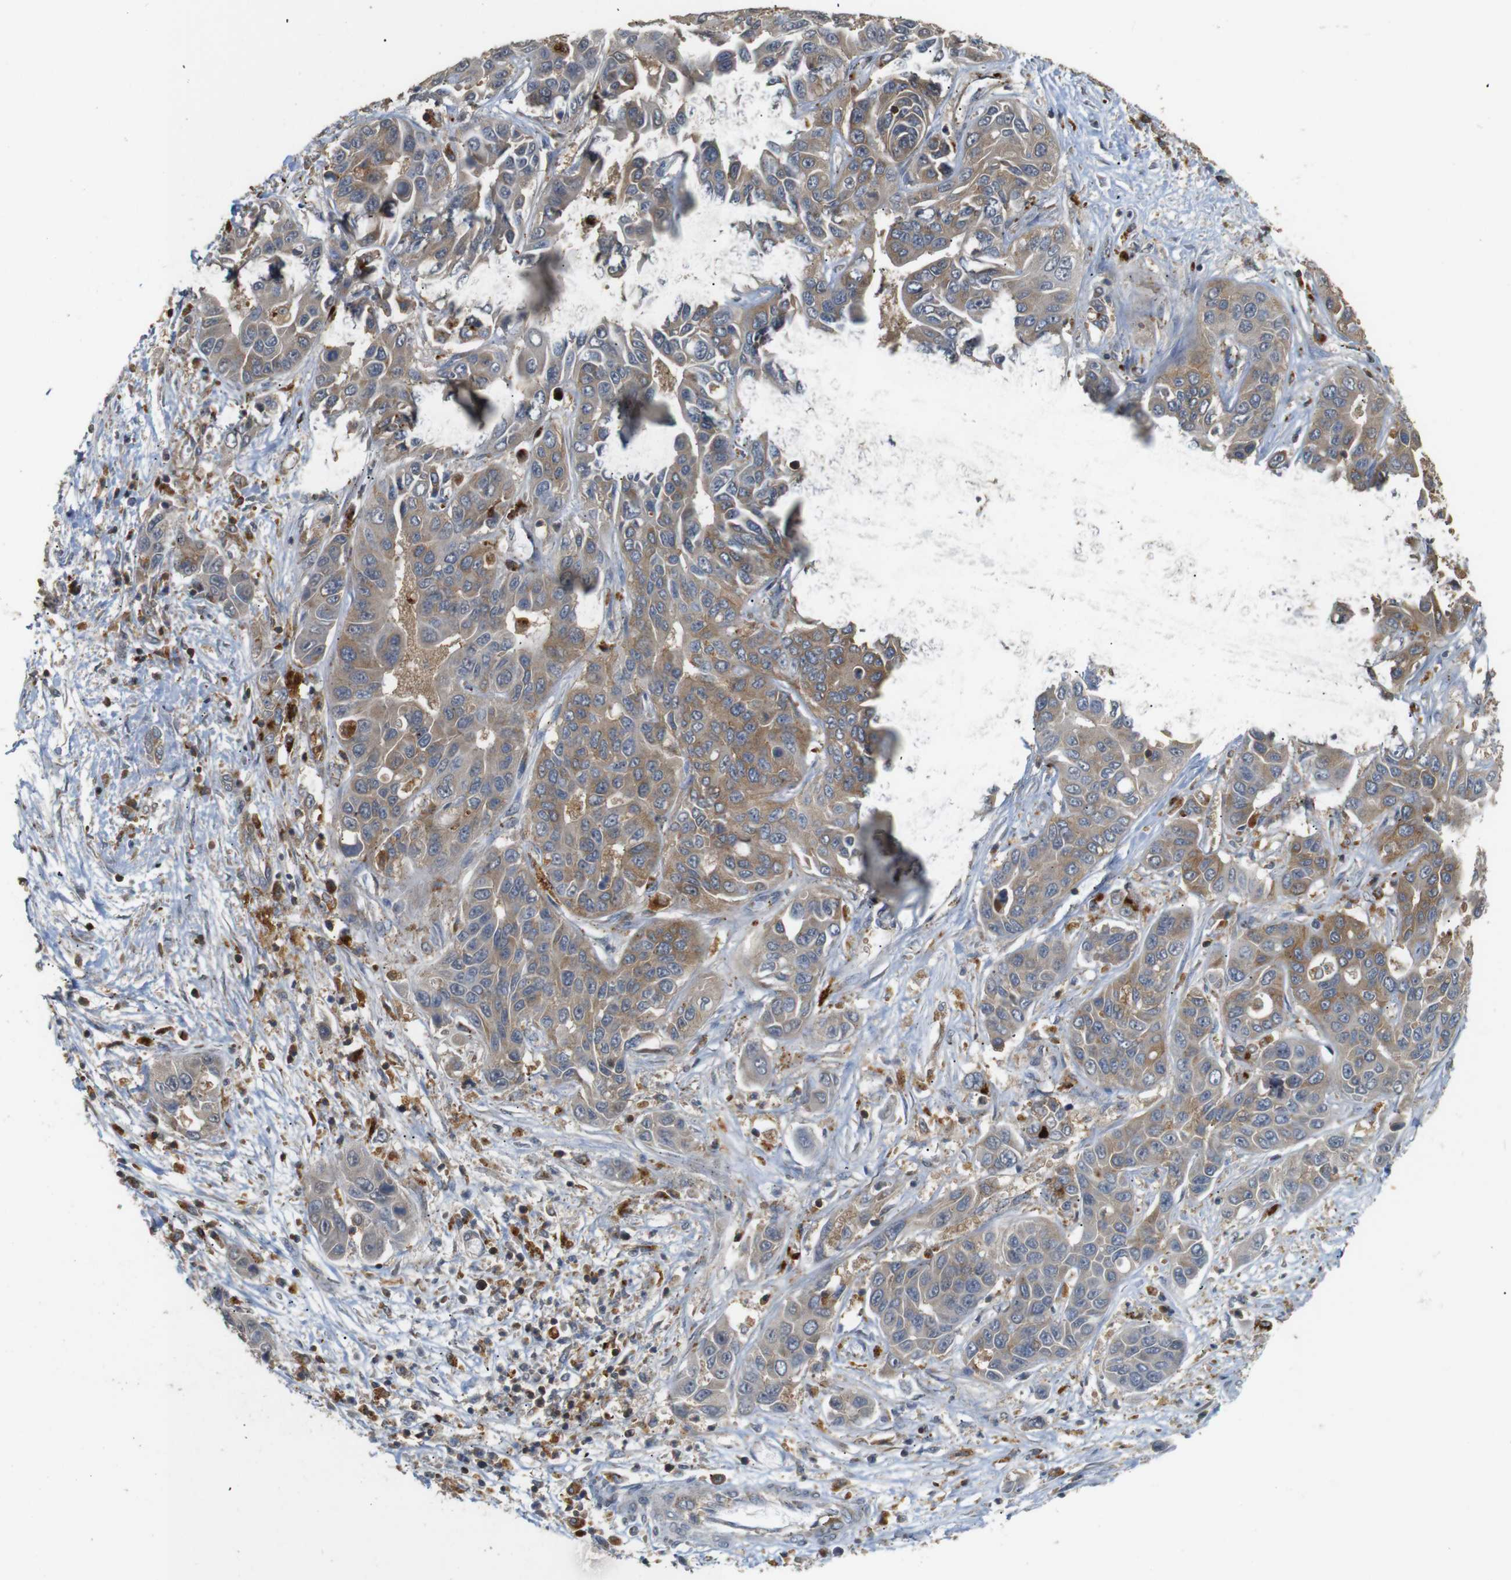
{"staining": {"intensity": "moderate", "quantity": ">75%", "location": "cytoplasmic/membranous"}, "tissue": "liver cancer", "cell_type": "Tumor cells", "image_type": "cancer", "snomed": [{"axis": "morphology", "description": "Cholangiocarcinoma"}, {"axis": "topography", "description": "Liver"}], "caption": "An image of human liver cancer (cholangiocarcinoma) stained for a protein demonstrates moderate cytoplasmic/membranous brown staining in tumor cells.", "gene": "KSR1", "patient": {"sex": "female", "age": 52}}